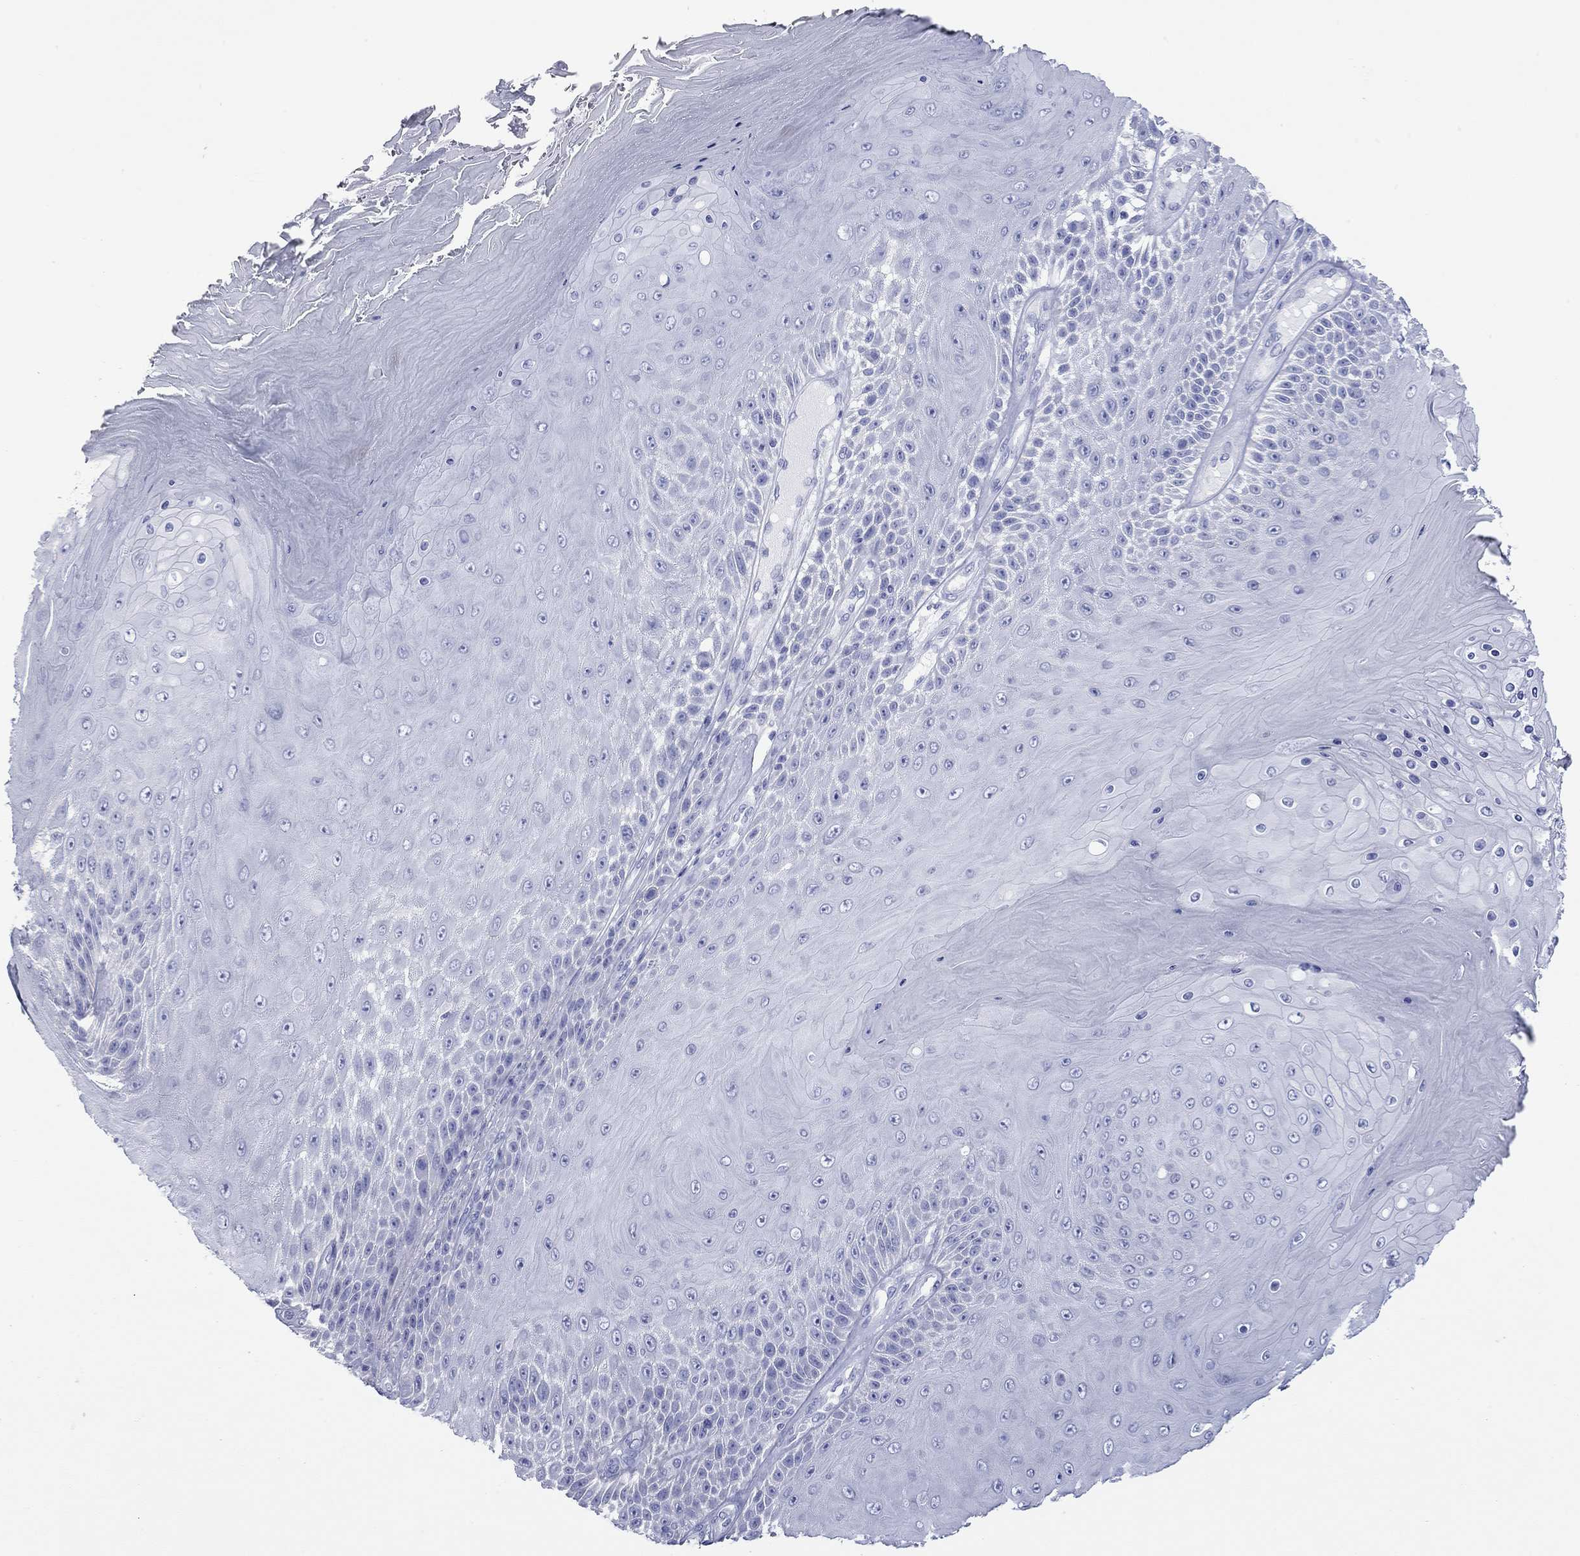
{"staining": {"intensity": "negative", "quantity": "none", "location": "none"}, "tissue": "skin cancer", "cell_type": "Tumor cells", "image_type": "cancer", "snomed": [{"axis": "morphology", "description": "Squamous cell carcinoma, NOS"}, {"axis": "topography", "description": "Skin"}], "caption": "High magnification brightfield microscopy of squamous cell carcinoma (skin) stained with DAB (3,3'-diaminobenzidine) (brown) and counterstained with hematoxylin (blue): tumor cells show no significant staining.", "gene": "ACTL7B", "patient": {"sex": "male", "age": 62}}